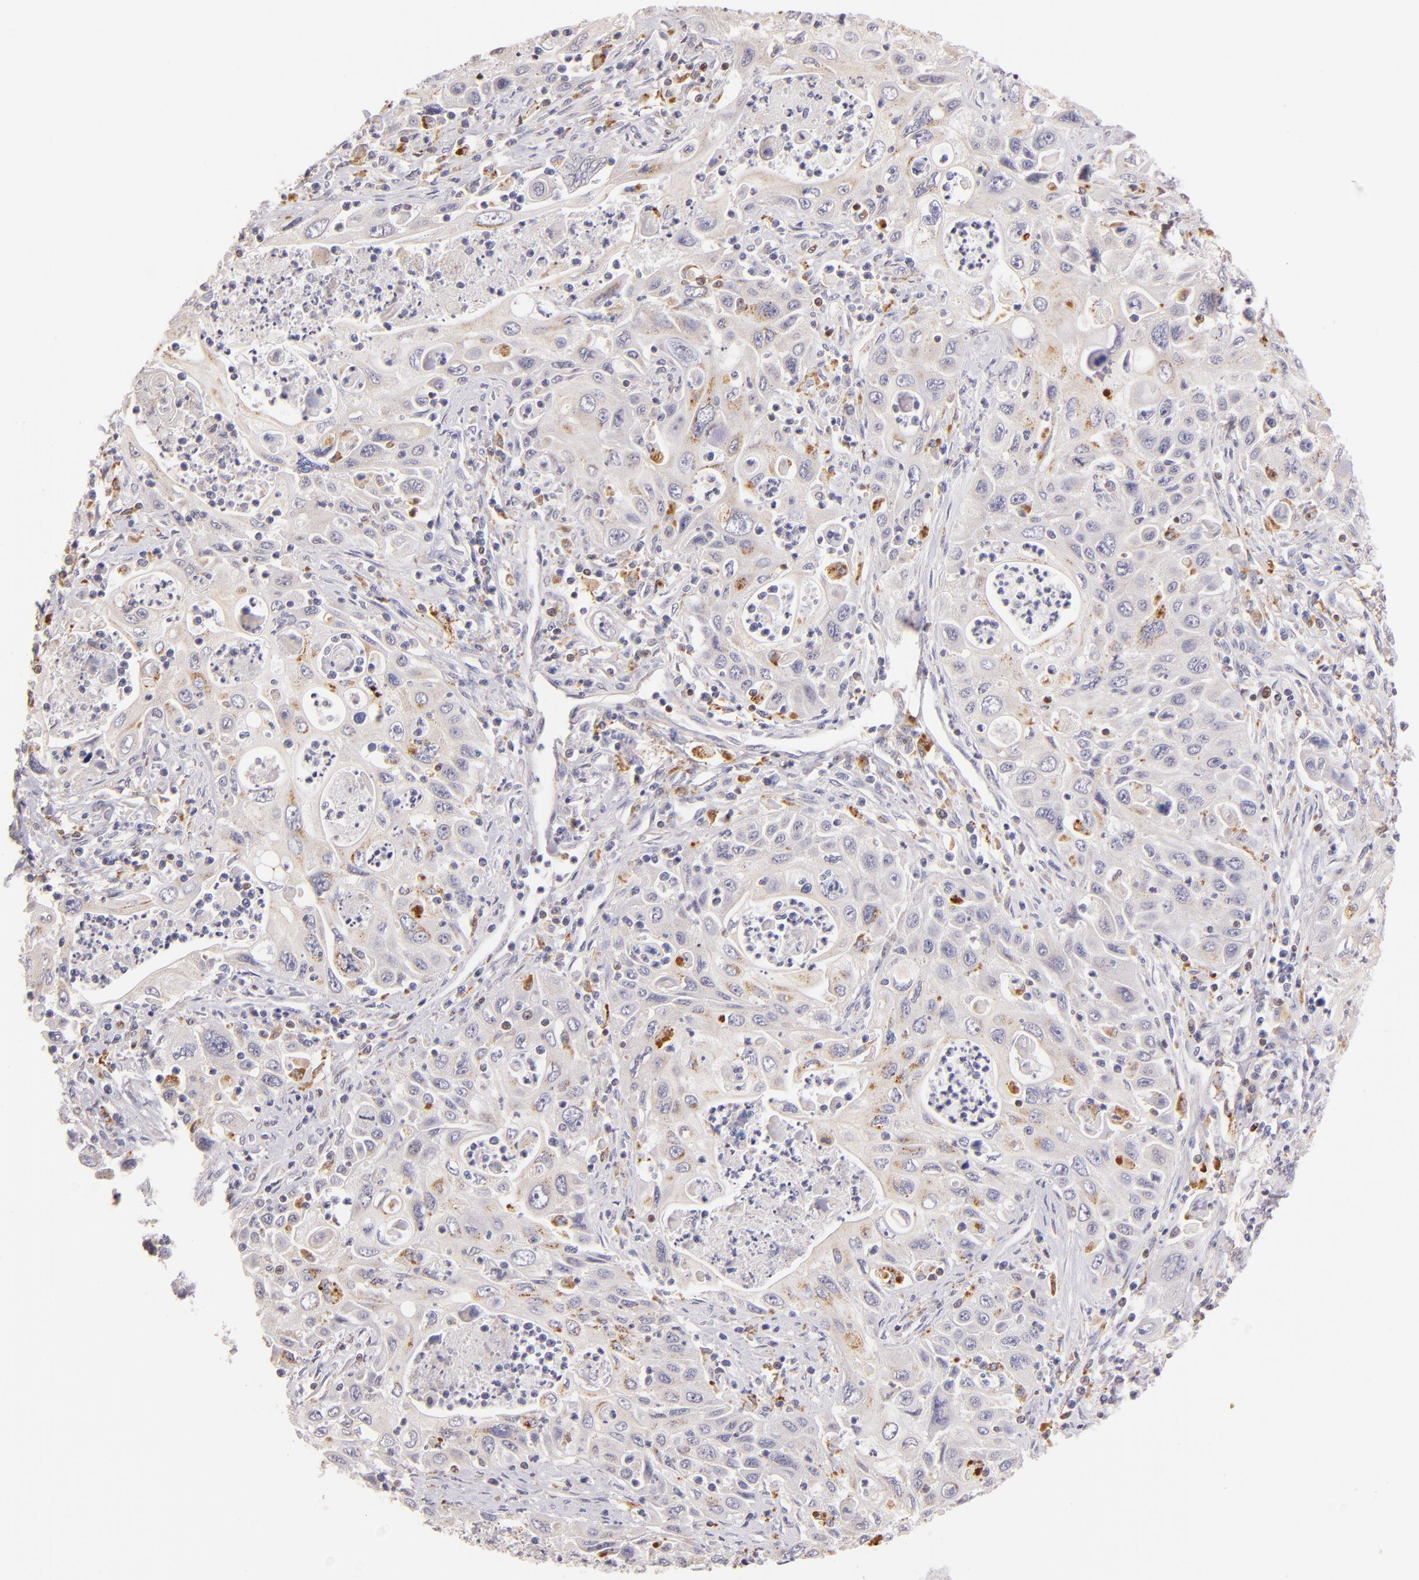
{"staining": {"intensity": "weak", "quantity": "<25%", "location": "cytoplasmic/membranous"}, "tissue": "pancreatic cancer", "cell_type": "Tumor cells", "image_type": "cancer", "snomed": [{"axis": "morphology", "description": "Adenocarcinoma, NOS"}, {"axis": "topography", "description": "Pancreas"}], "caption": "Pancreatic cancer was stained to show a protein in brown. There is no significant staining in tumor cells. (Immunohistochemistry, brightfield microscopy, high magnification).", "gene": "ZAP70", "patient": {"sex": "male", "age": 70}}